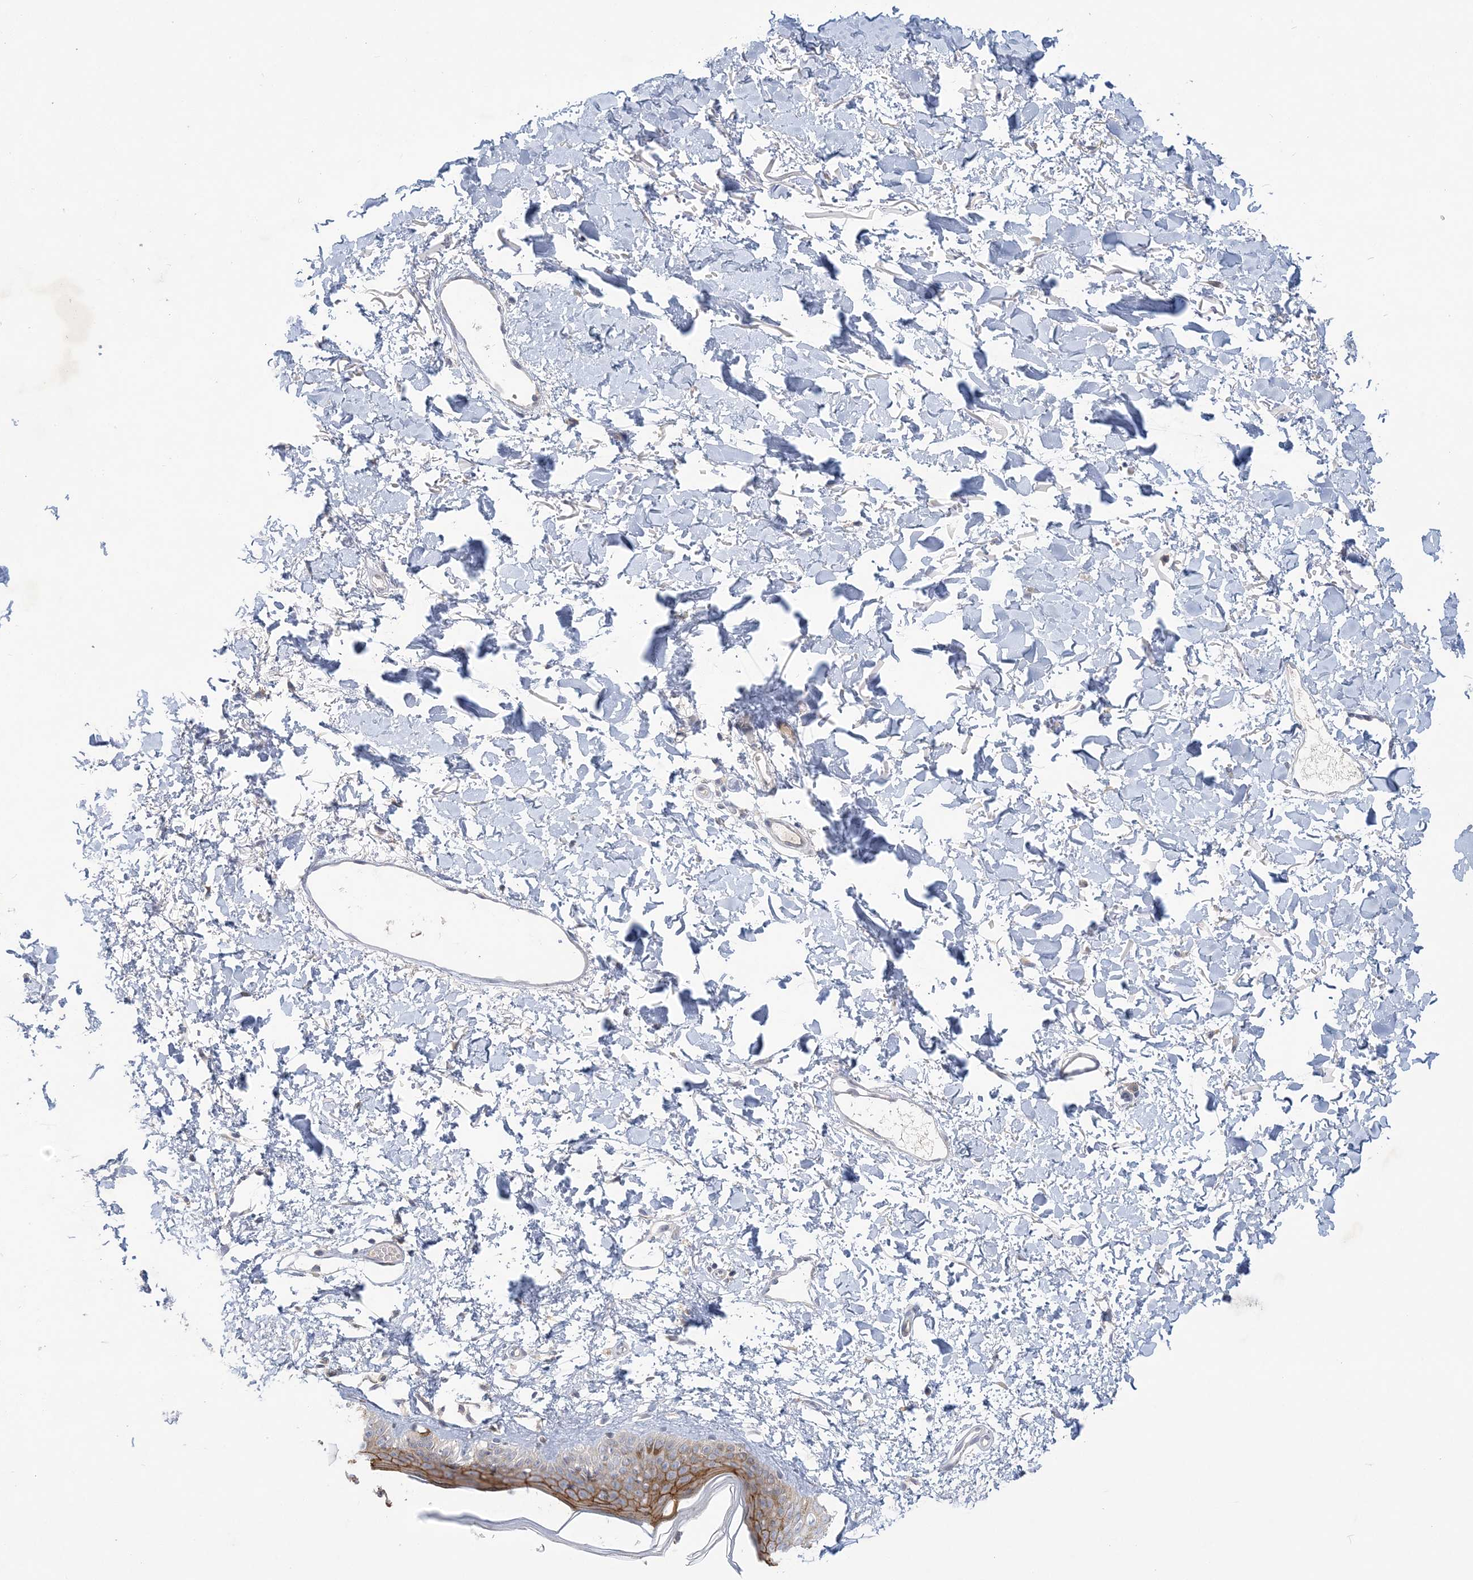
{"staining": {"intensity": "negative", "quantity": "none", "location": "none"}, "tissue": "skin", "cell_type": "Fibroblasts", "image_type": "normal", "snomed": [{"axis": "morphology", "description": "Normal tissue, NOS"}, {"axis": "topography", "description": "Skin"}], "caption": "A photomicrograph of skin stained for a protein exhibits no brown staining in fibroblasts.", "gene": "ANKRD35", "patient": {"sex": "female", "age": 58}}